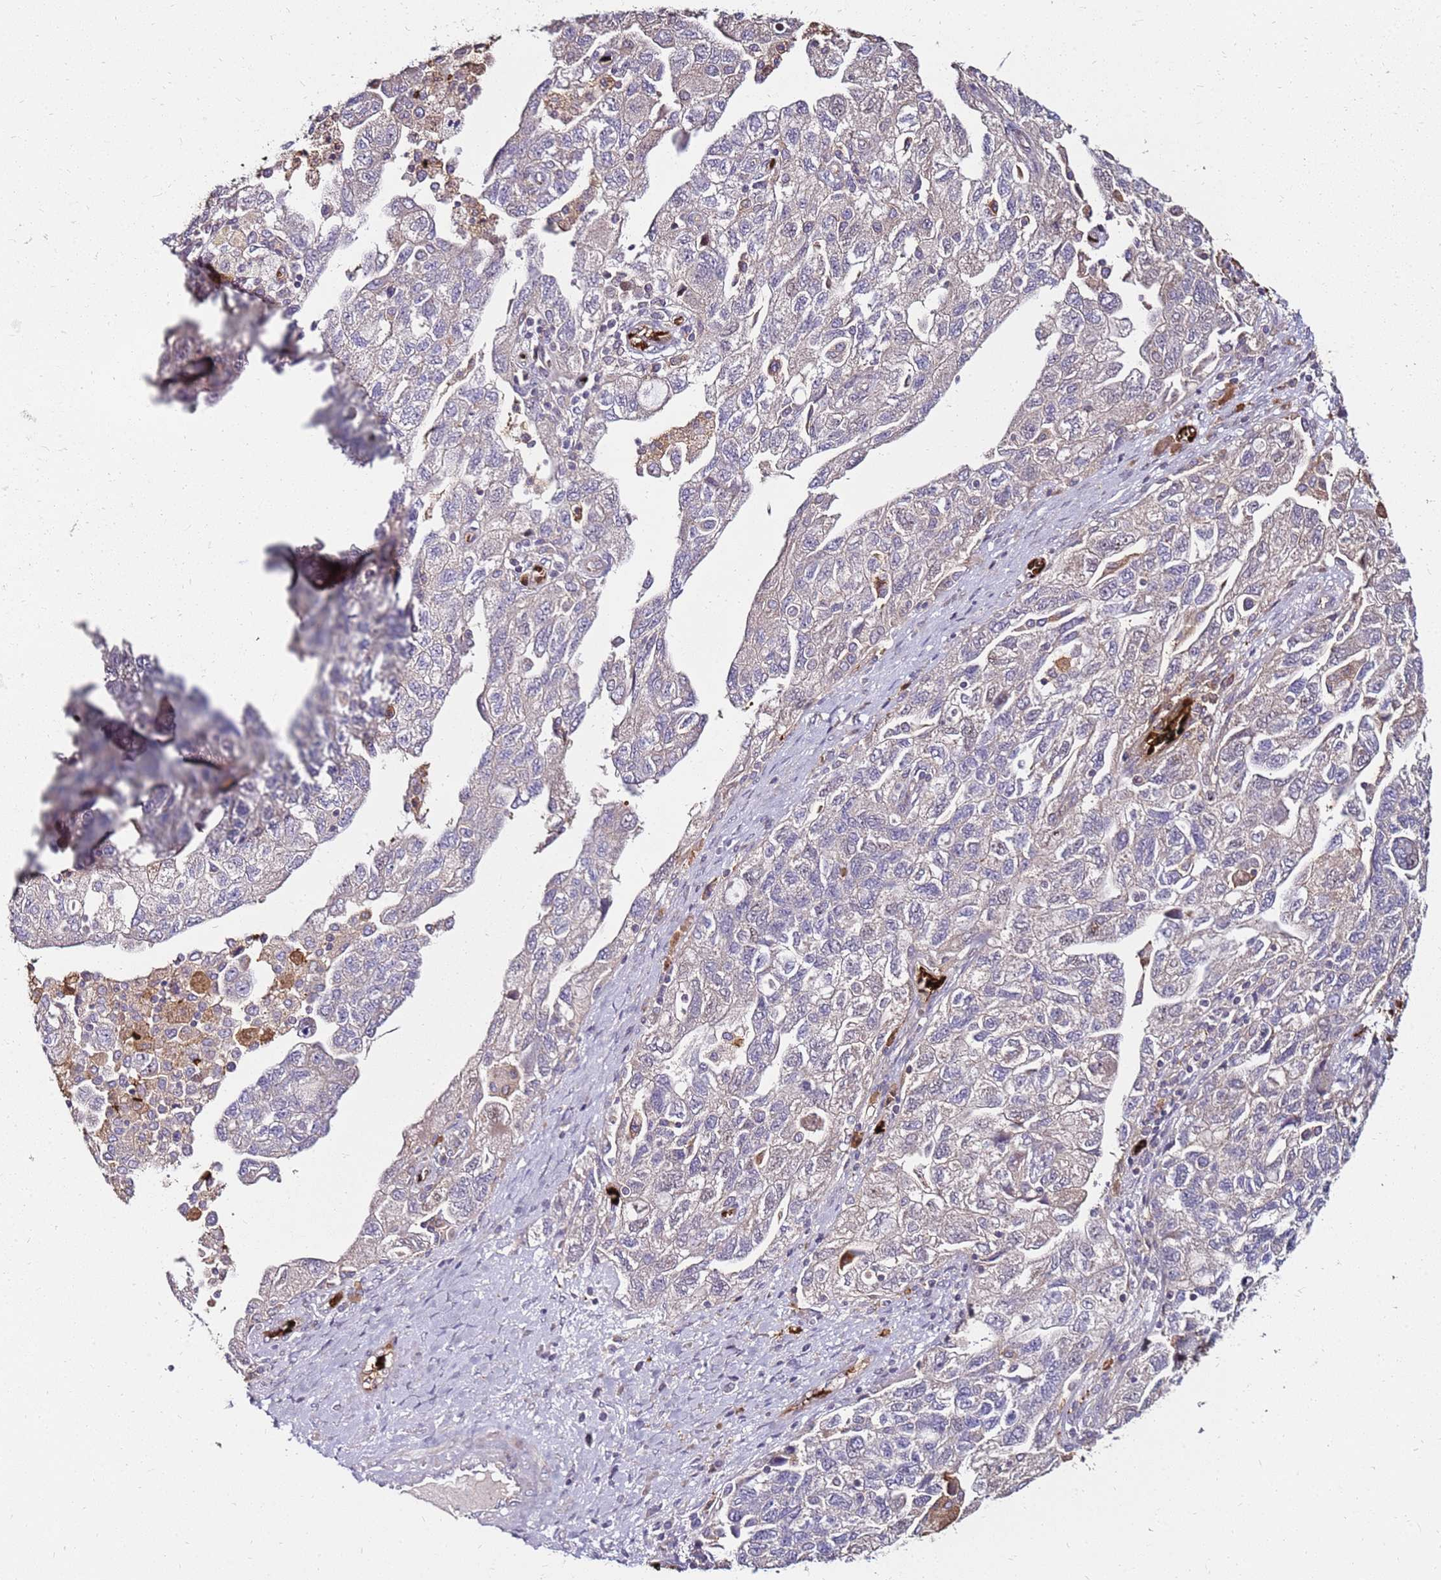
{"staining": {"intensity": "negative", "quantity": "none", "location": "none"}, "tissue": "ovarian cancer", "cell_type": "Tumor cells", "image_type": "cancer", "snomed": [{"axis": "morphology", "description": "Carcinoma, NOS"}, {"axis": "morphology", "description": "Cystadenocarcinoma, serous, NOS"}, {"axis": "topography", "description": "Ovary"}], "caption": "IHC of human ovarian serous cystadenocarcinoma reveals no expression in tumor cells.", "gene": "RNF11", "patient": {"sex": "female", "age": 69}}